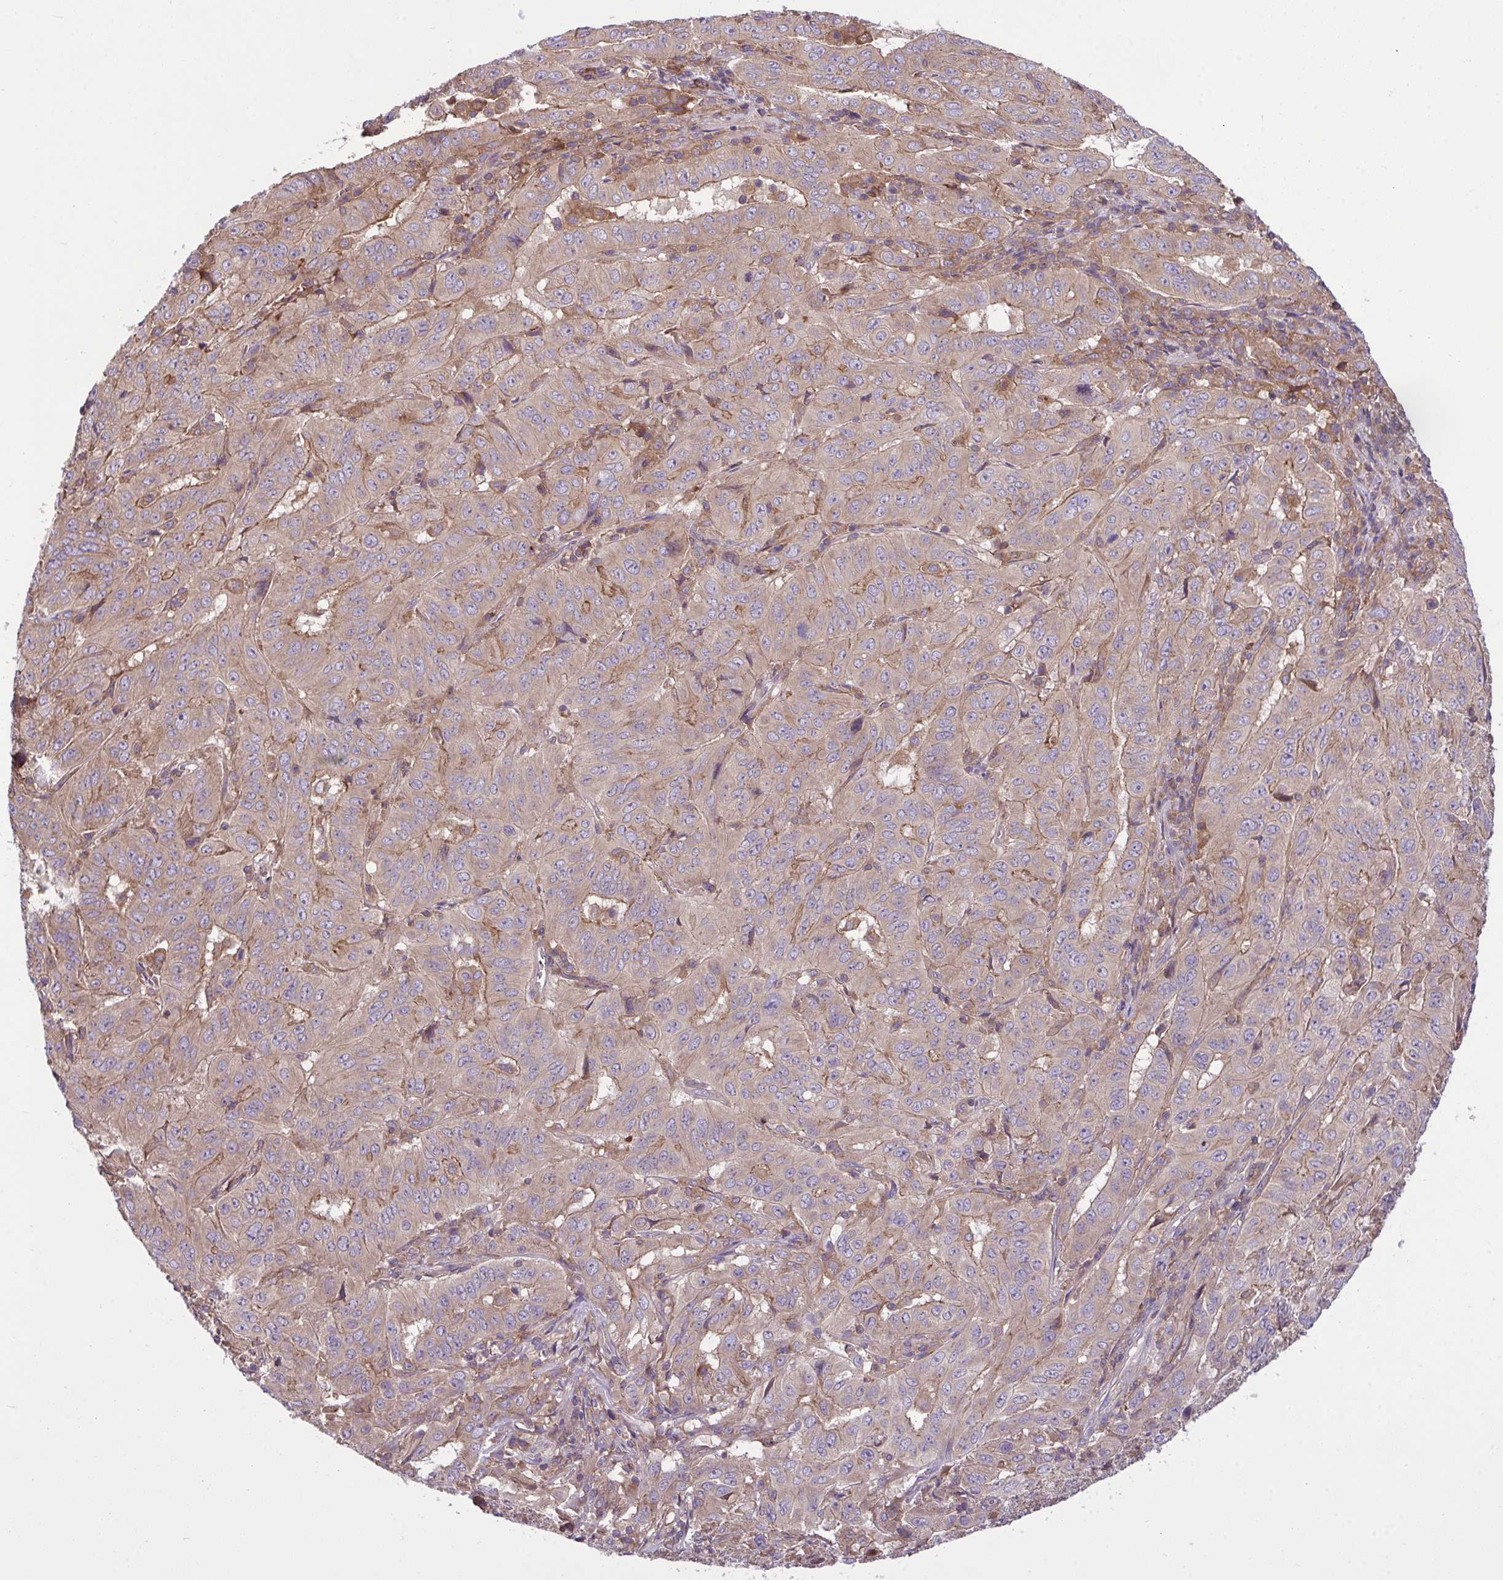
{"staining": {"intensity": "weak", "quantity": ">75%", "location": "cytoplasmic/membranous"}, "tissue": "pancreatic cancer", "cell_type": "Tumor cells", "image_type": "cancer", "snomed": [{"axis": "morphology", "description": "Adenocarcinoma, NOS"}, {"axis": "topography", "description": "Pancreas"}], "caption": "This is an image of IHC staining of pancreatic adenocarcinoma, which shows weak expression in the cytoplasmic/membranous of tumor cells.", "gene": "GRB14", "patient": {"sex": "male", "age": 63}}